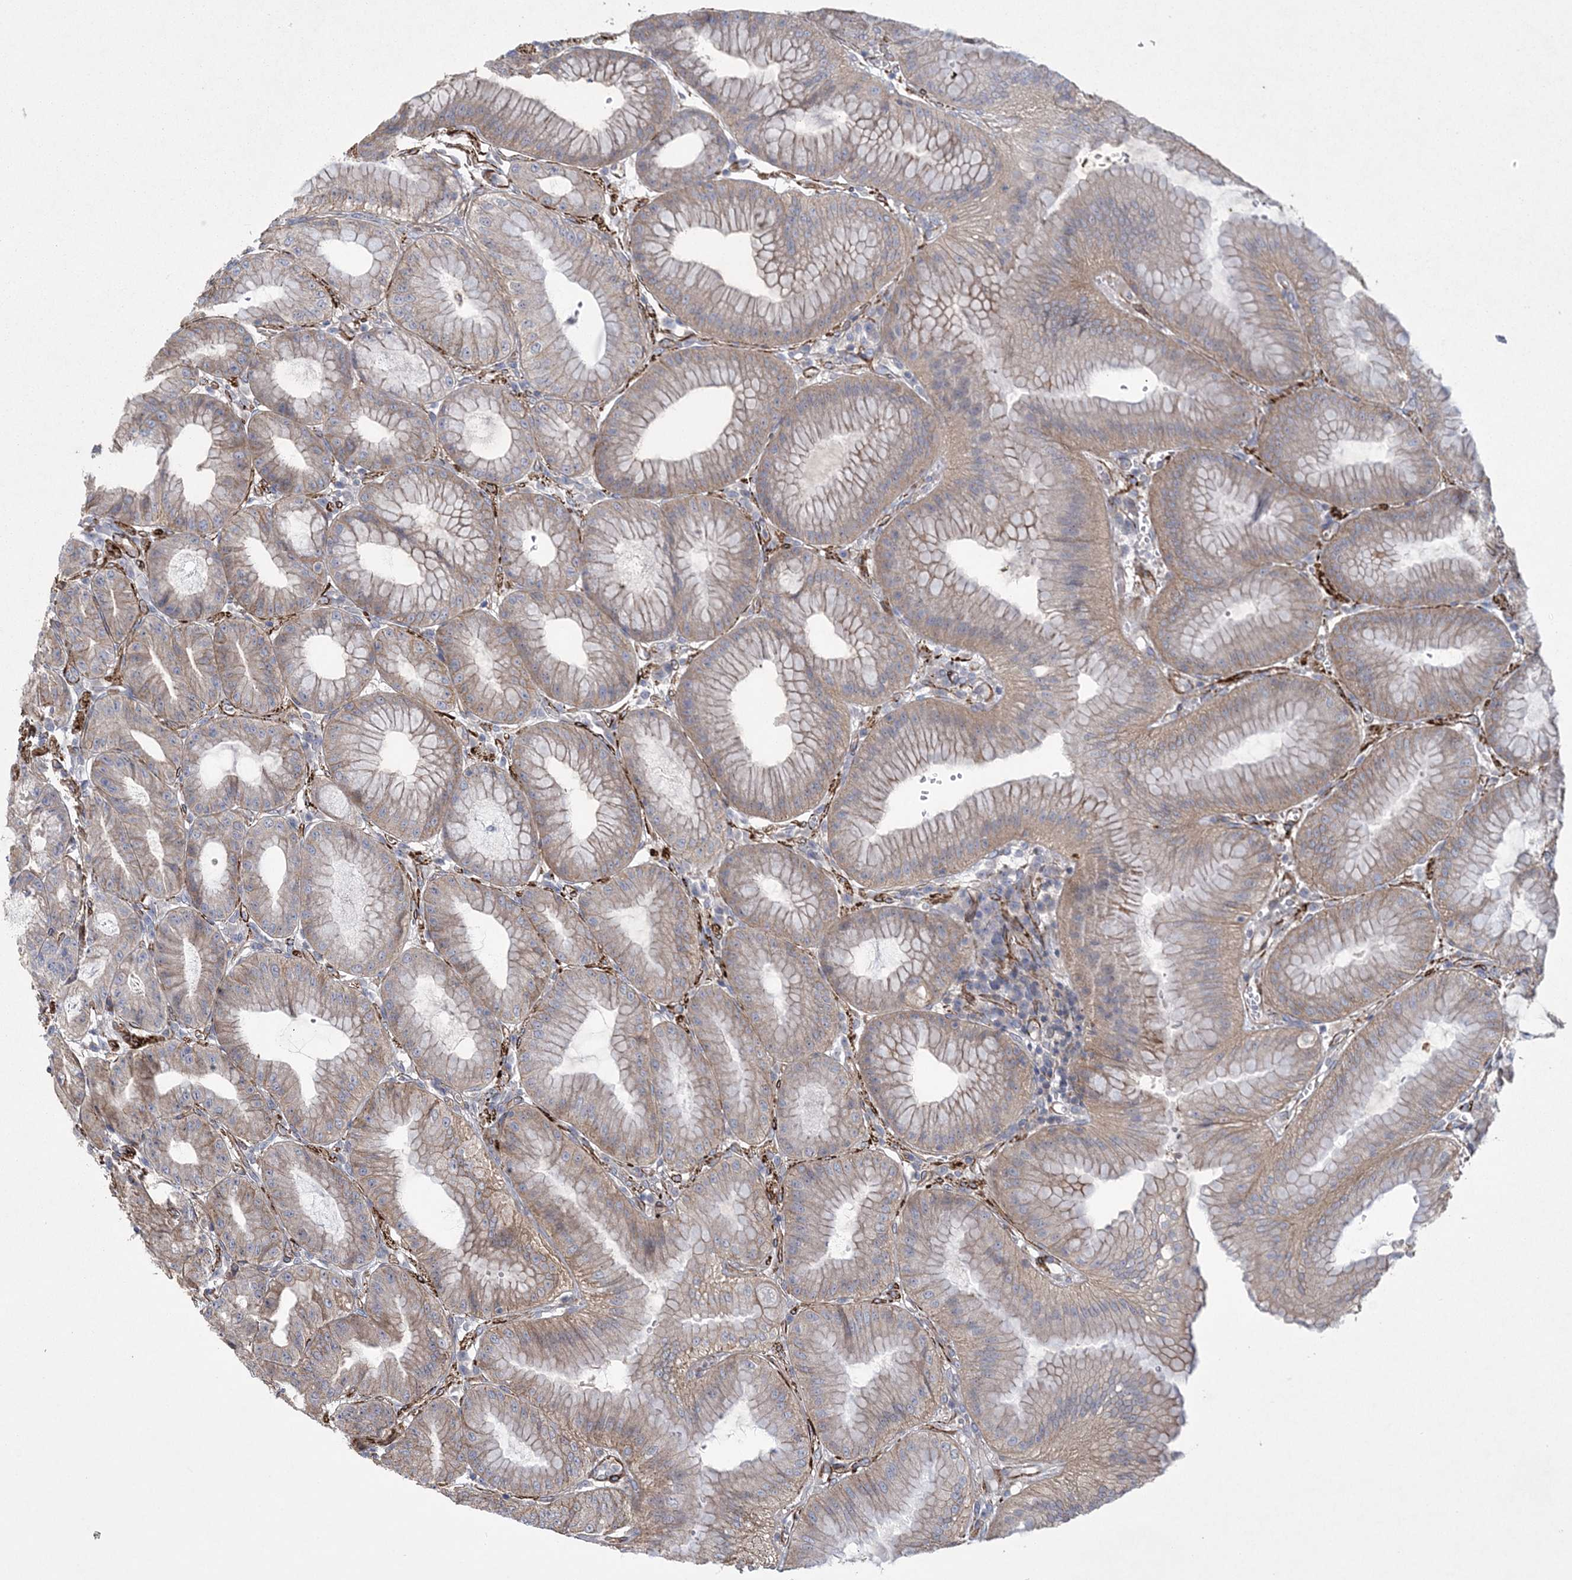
{"staining": {"intensity": "moderate", "quantity": "25%-75%", "location": "cytoplasmic/membranous"}, "tissue": "stomach", "cell_type": "Glandular cells", "image_type": "normal", "snomed": [{"axis": "morphology", "description": "Normal tissue, NOS"}, {"axis": "topography", "description": "Stomach, lower"}], "caption": "Moderate cytoplasmic/membranous staining for a protein is appreciated in approximately 25%-75% of glandular cells of normal stomach using IHC.", "gene": "ARSJ", "patient": {"sex": "male", "age": 71}}